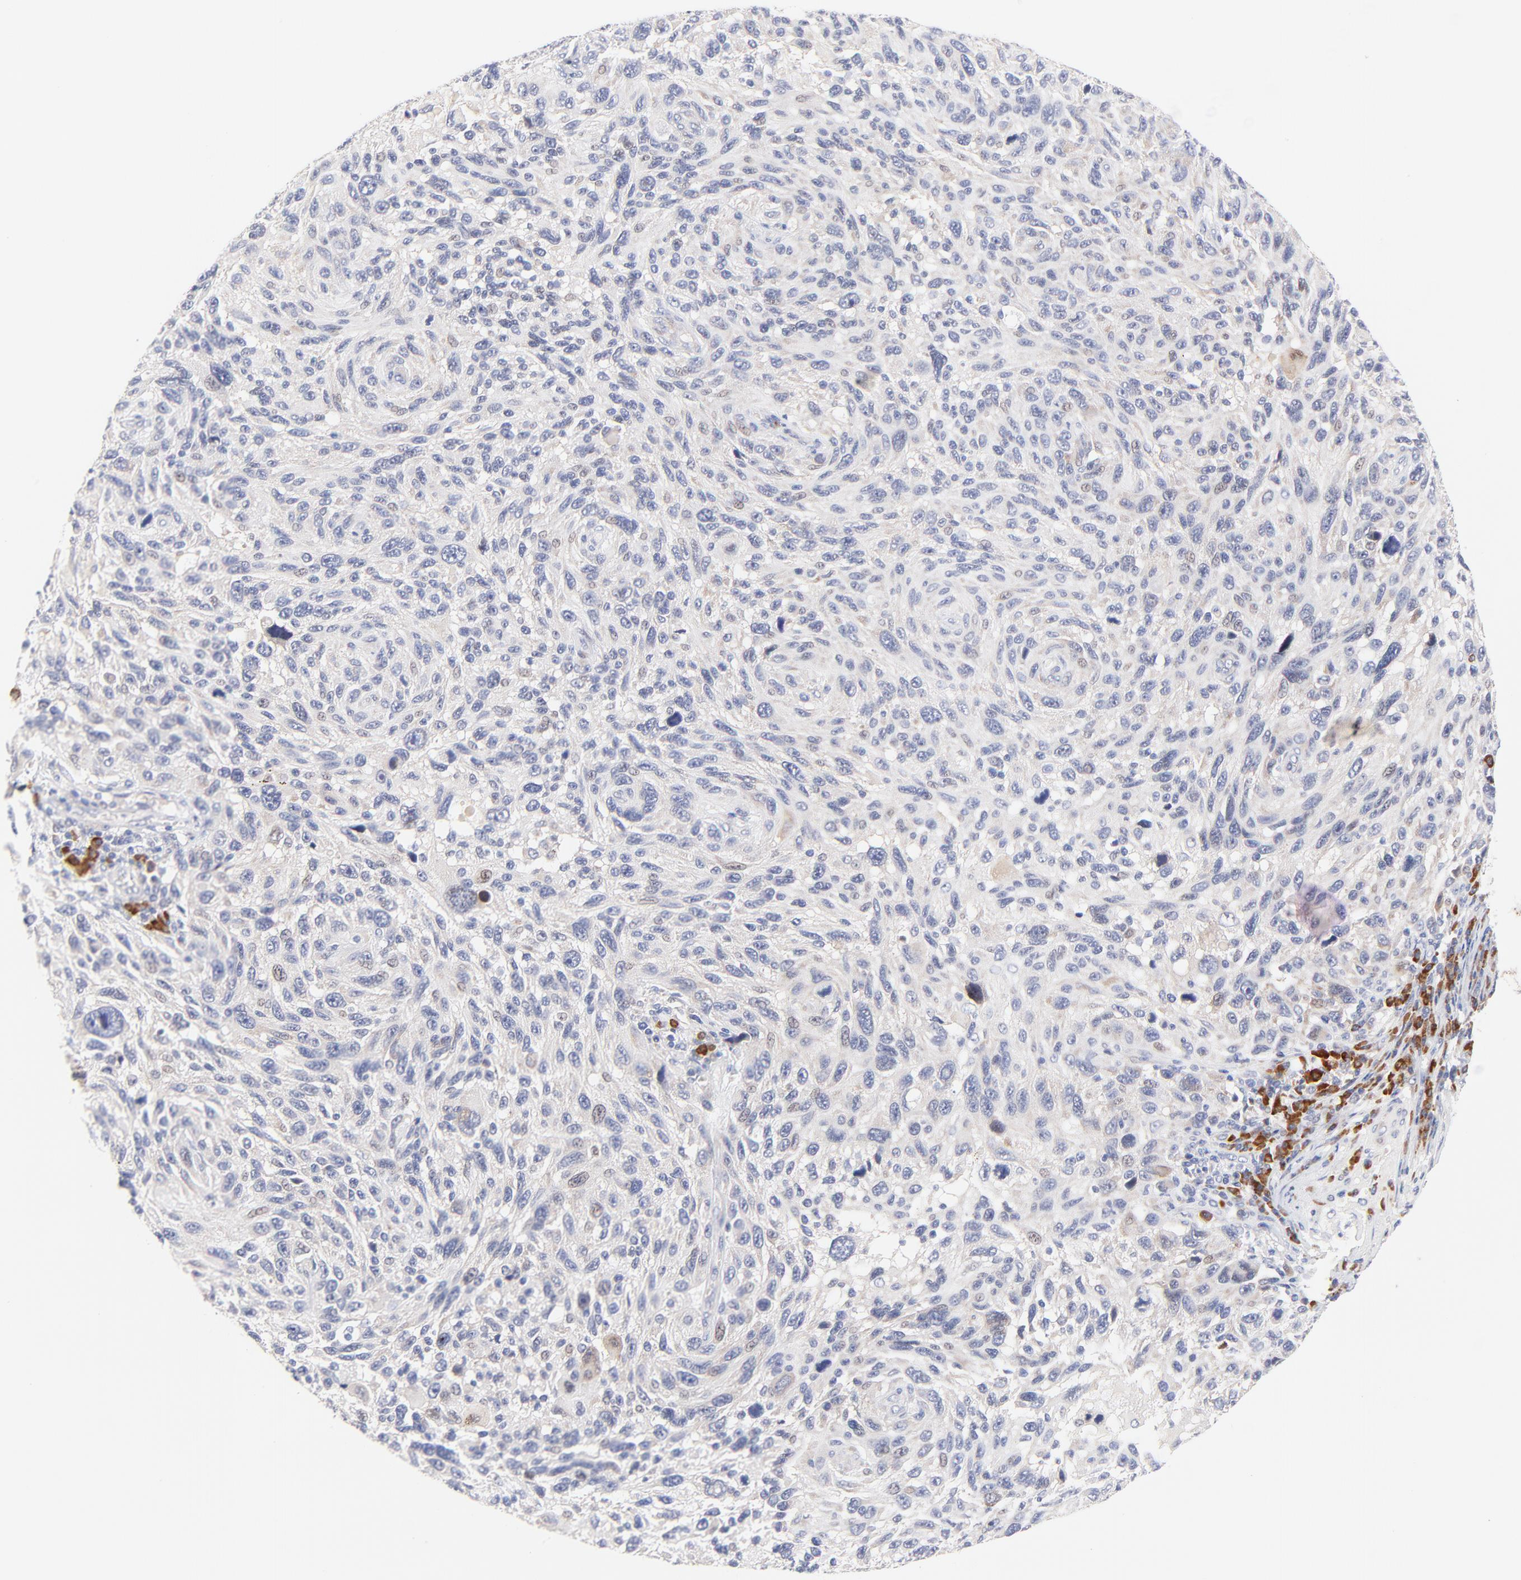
{"staining": {"intensity": "weak", "quantity": "<25%", "location": "nuclear"}, "tissue": "melanoma", "cell_type": "Tumor cells", "image_type": "cancer", "snomed": [{"axis": "morphology", "description": "Malignant melanoma, NOS"}, {"axis": "topography", "description": "Skin"}], "caption": "Melanoma was stained to show a protein in brown. There is no significant expression in tumor cells. (Stains: DAB immunohistochemistry with hematoxylin counter stain, Microscopy: brightfield microscopy at high magnification).", "gene": "AFF2", "patient": {"sex": "male", "age": 53}}